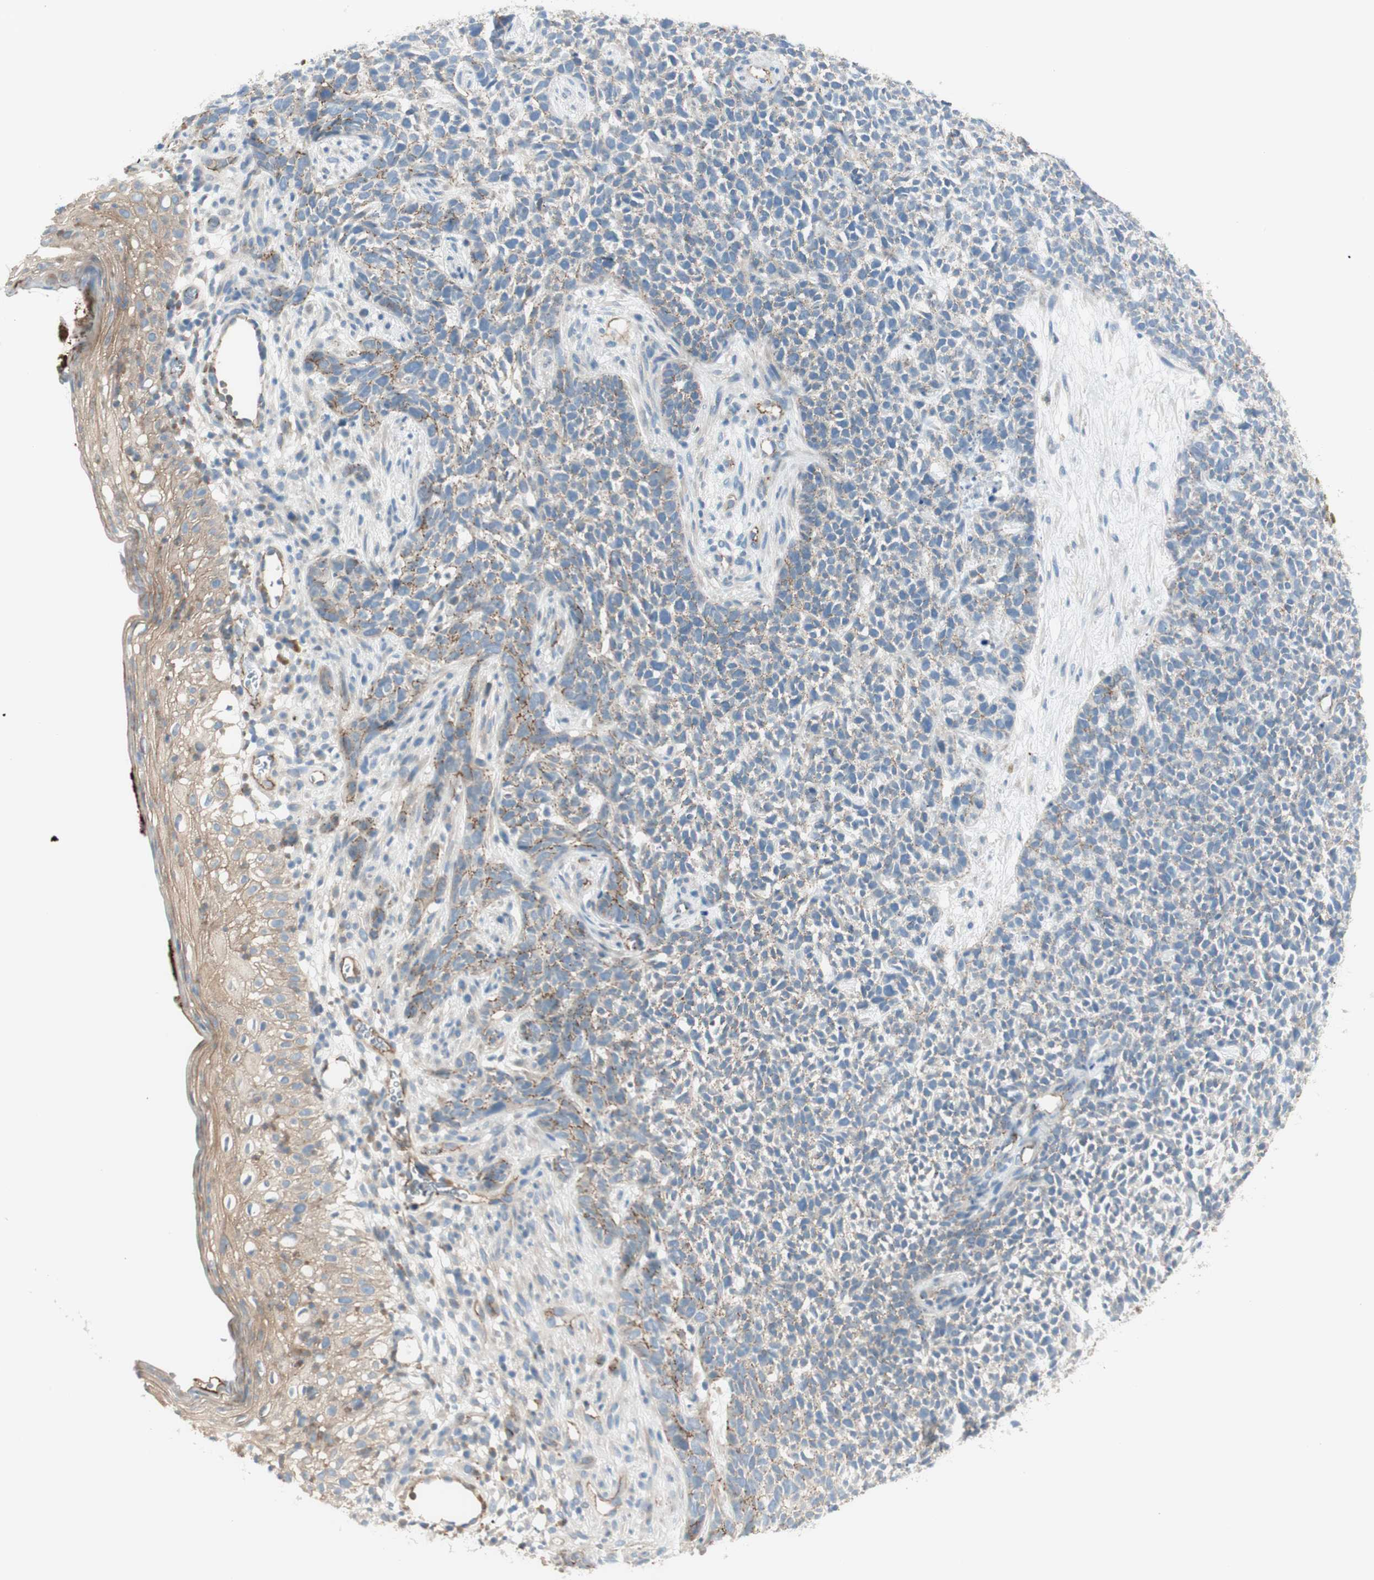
{"staining": {"intensity": "weak", "quantity": "<25%", "location": "cytoplasmic/membranous"}, "tissue": "skin cancer", "cell_type": "Tumor cells", "image_type": "cancer", "snomed": [{"axis": "morphology", "description": "Basal cell carcinoma"}, {"axis": "topography", "description": "Skin"}], "caption": "An immunohistochemistry histopathology image of skin cancer is shown. There is no staining in tumor cells of skin cancer.", "gene": "TJP1", "patient": {"sex": "female", "age": 84}}